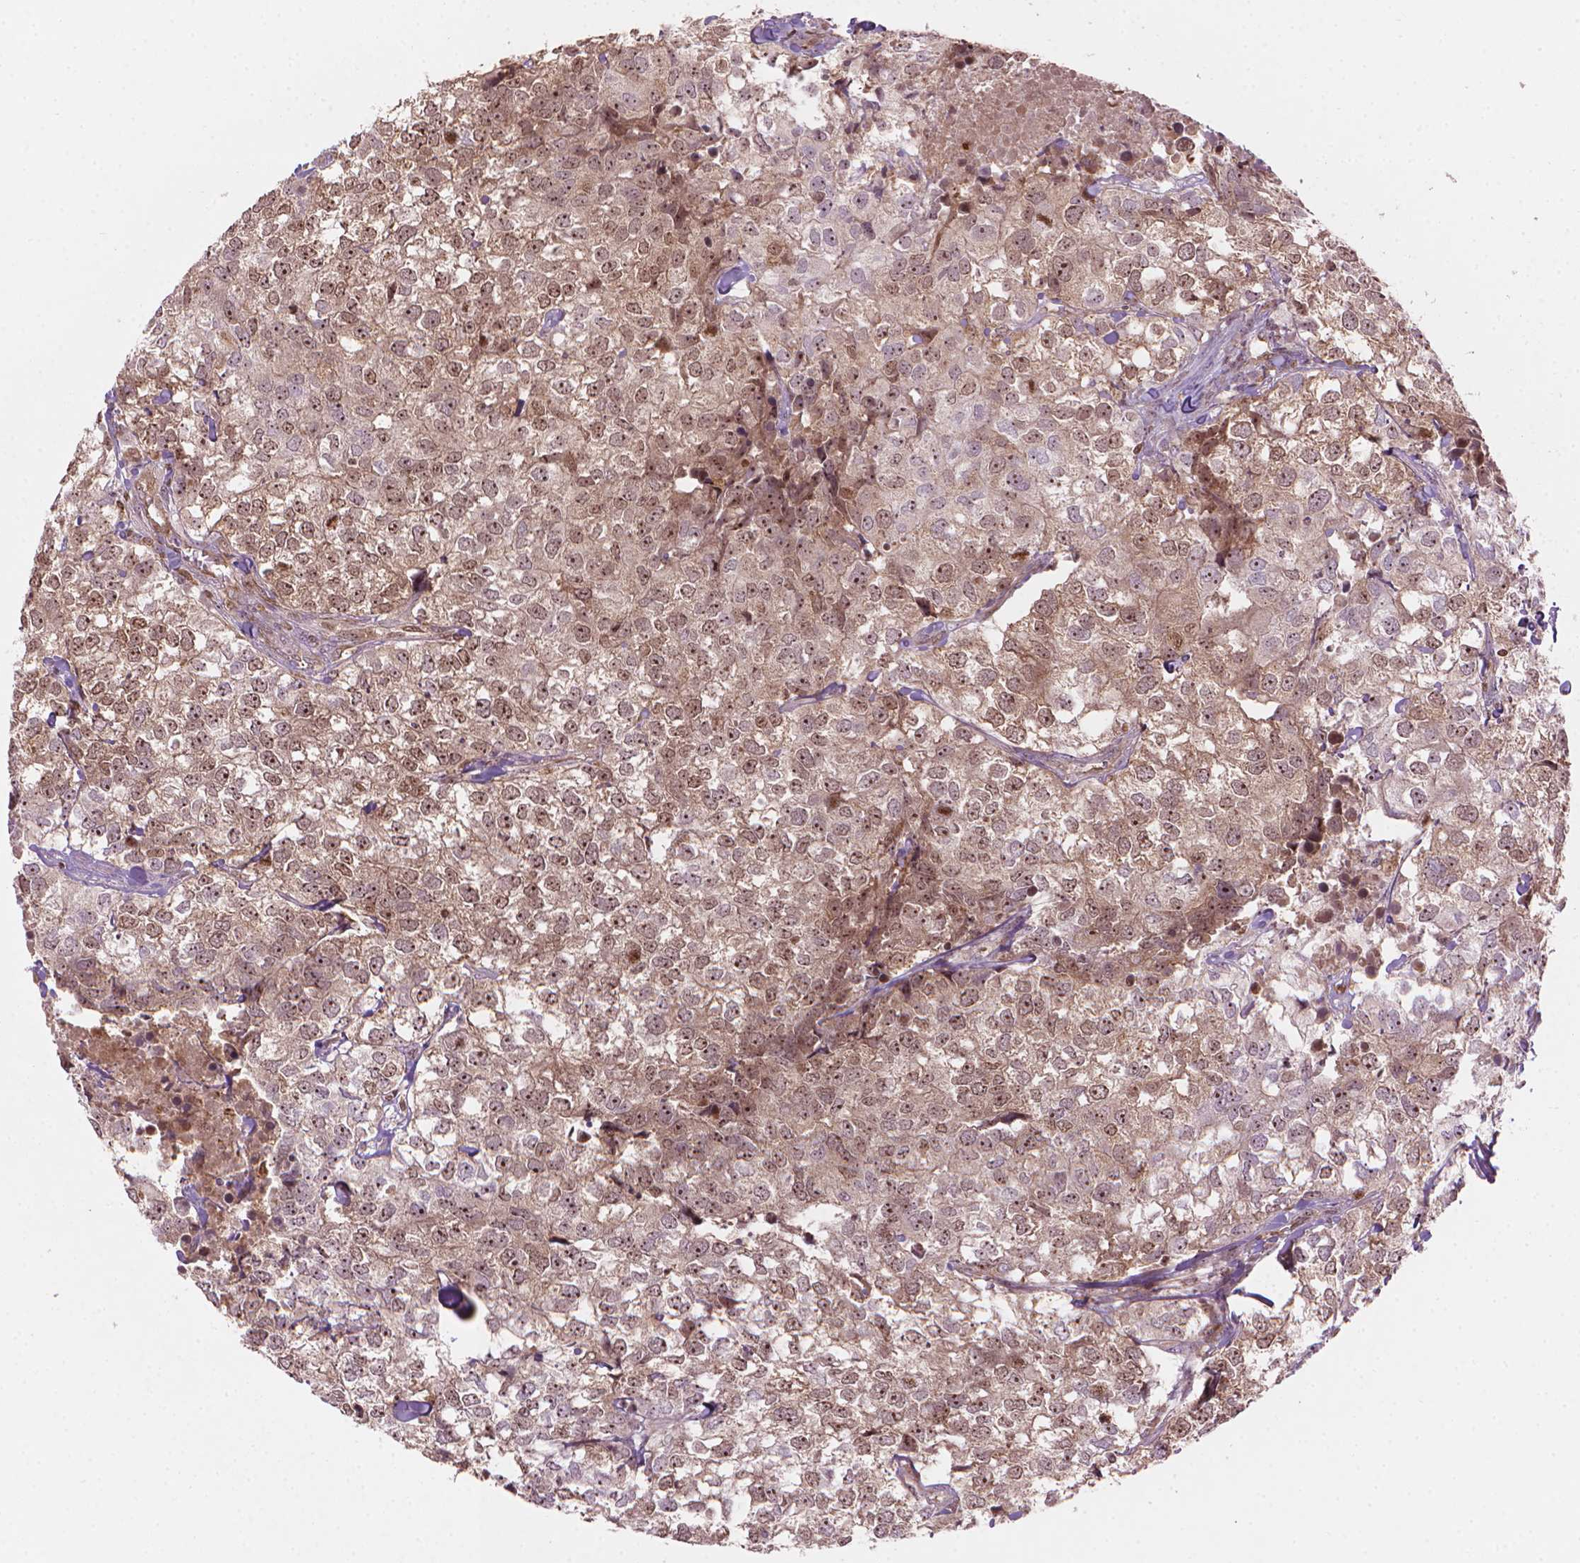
{"staining": {"intensity": "moderate", "quantity": "25%-75%", "location": "nuclear"}, "tissue": "breast cancer", "cell_type": "Tumor cells", "image_type": "cancer", "snomed": [{"axis": "morphology", "description": "Duct carcinoma"}, {"axis": "topography", "description": "Breast"}], "caption": "Tumor cells show moderate nuclear positivity in approximately 25%-75% of cells in breast cancer (infiltrating ductal carcinoma).", "gene": "SMC2", "patient": {"sex": "female", "age": 30}}